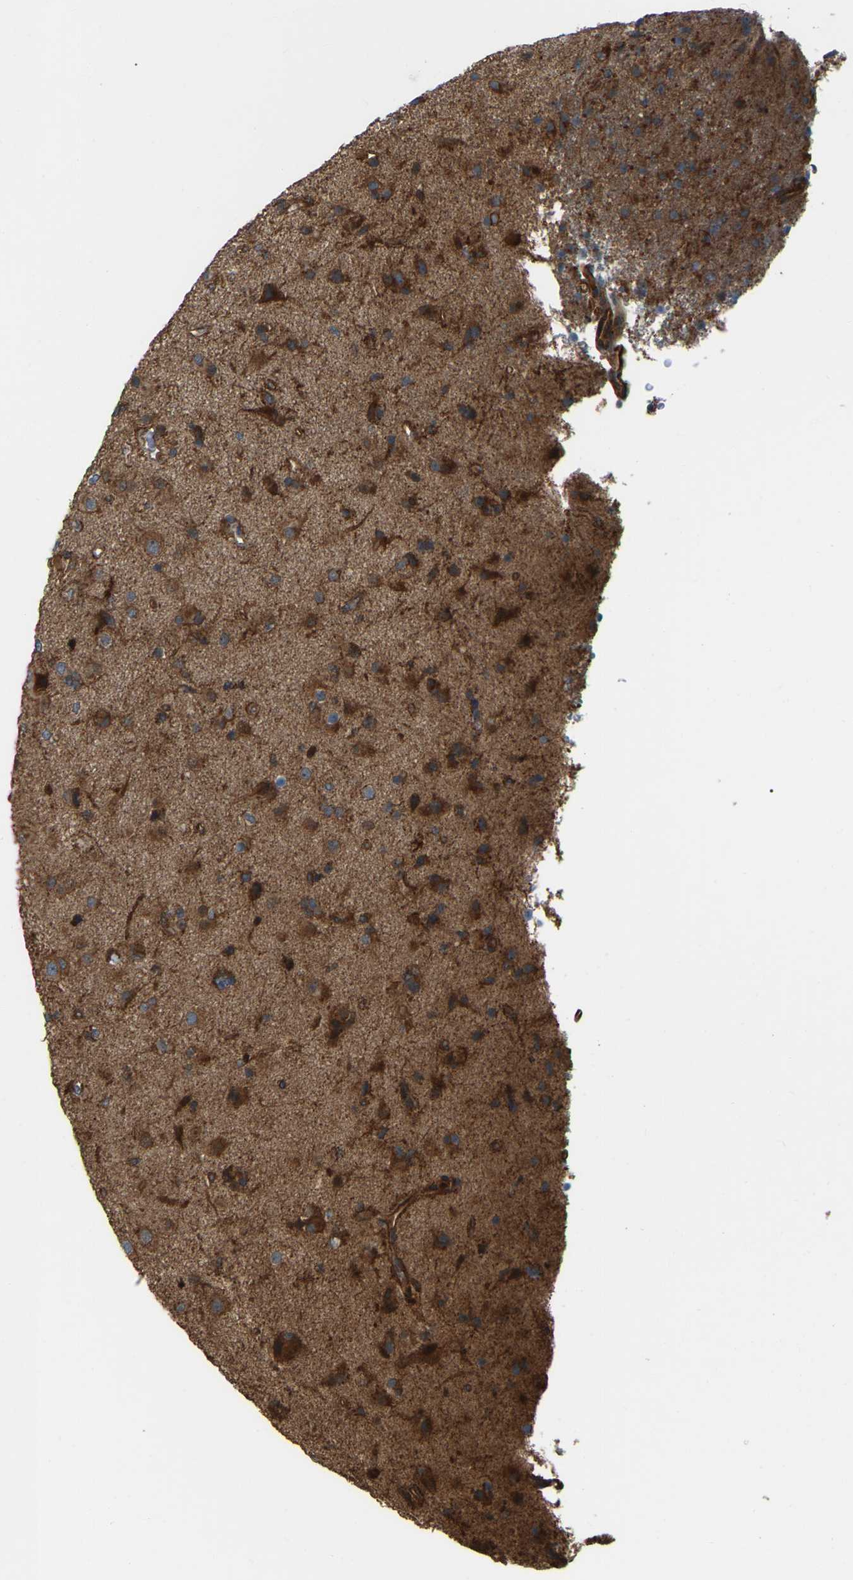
{"staining": {"intensity": "moderate", "quantity": ">75%", "location": "cytoplasmic/membranous"}, "tissue": "glioma", "cell_type": "Tumor cells", "image_type": "cancer", "snomed": [{"axis": "morphology", "description": "Glioma, malignant, Low grade"}, {"axis": "topography", "description": "Brain"}], "caption": "Immunohistochemical staining of human glioma exhibits medium levels of moderate cytoplasmic/membranous protein staining in approximately >75% of tumor cells.", "gene": "SAMD9L", "patient": {"sex": "male", "age": 65}}